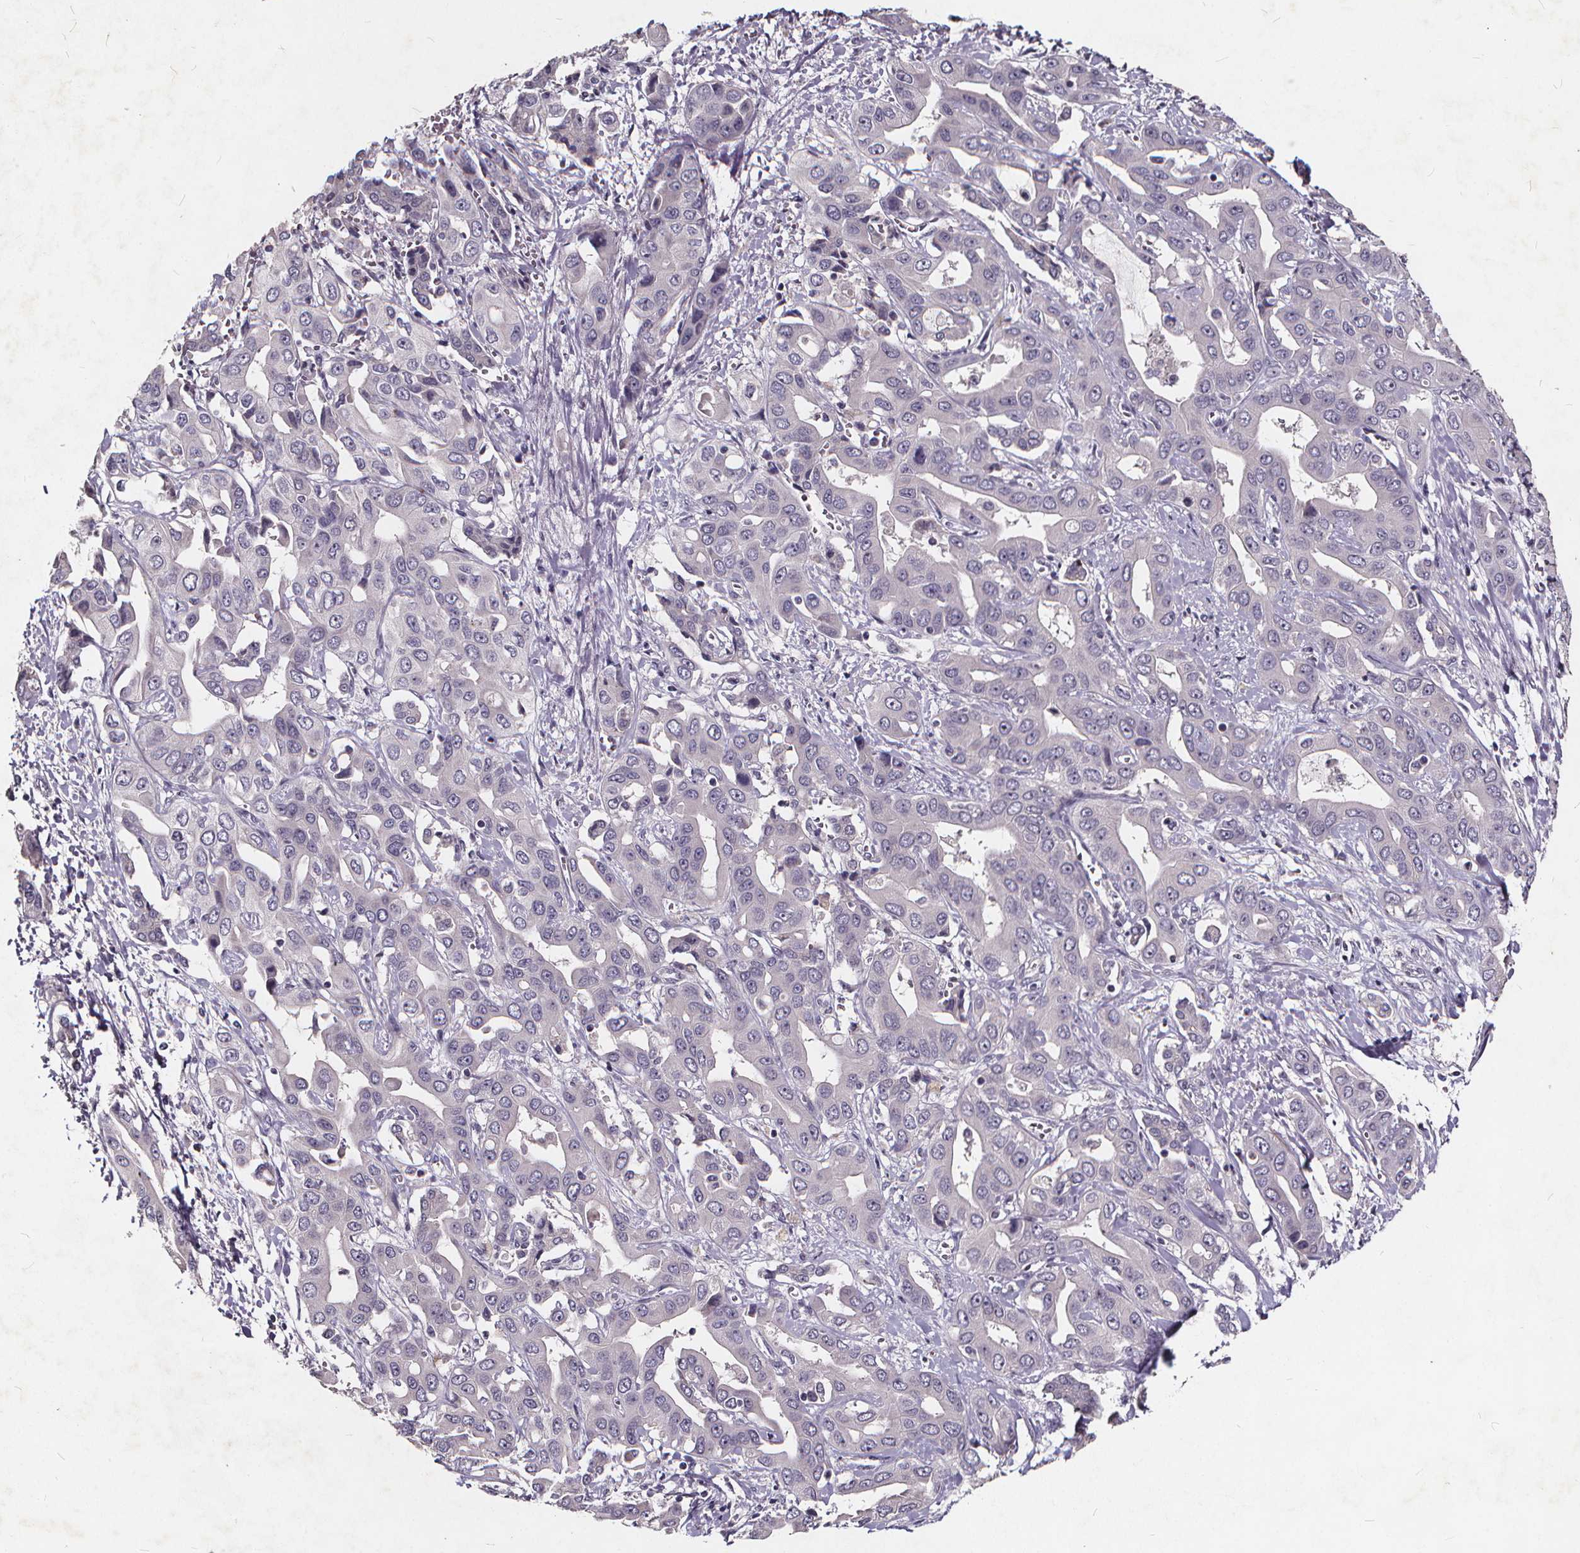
{"staining": {"intensity": "negative", "quantity": "none", "location": "none"}, "tissue": "liver cancer", "cell_type": "Tumor cells", "image_type": "cancer", "snomed": [{"axis": "morphology", "description": "Cholangiocarcinoma"}, {"axis": "topography", "description": "Liver"}], "caption": "Immunohistochemistry histopathology image of liver cholangiocarcinoma stained for a protein (brown), which reveals no positivity in tumor cells. (DAB IHC, high magnification).", "gene": "TSPAN14", "patient": {"sex": "female", "age": 52}}